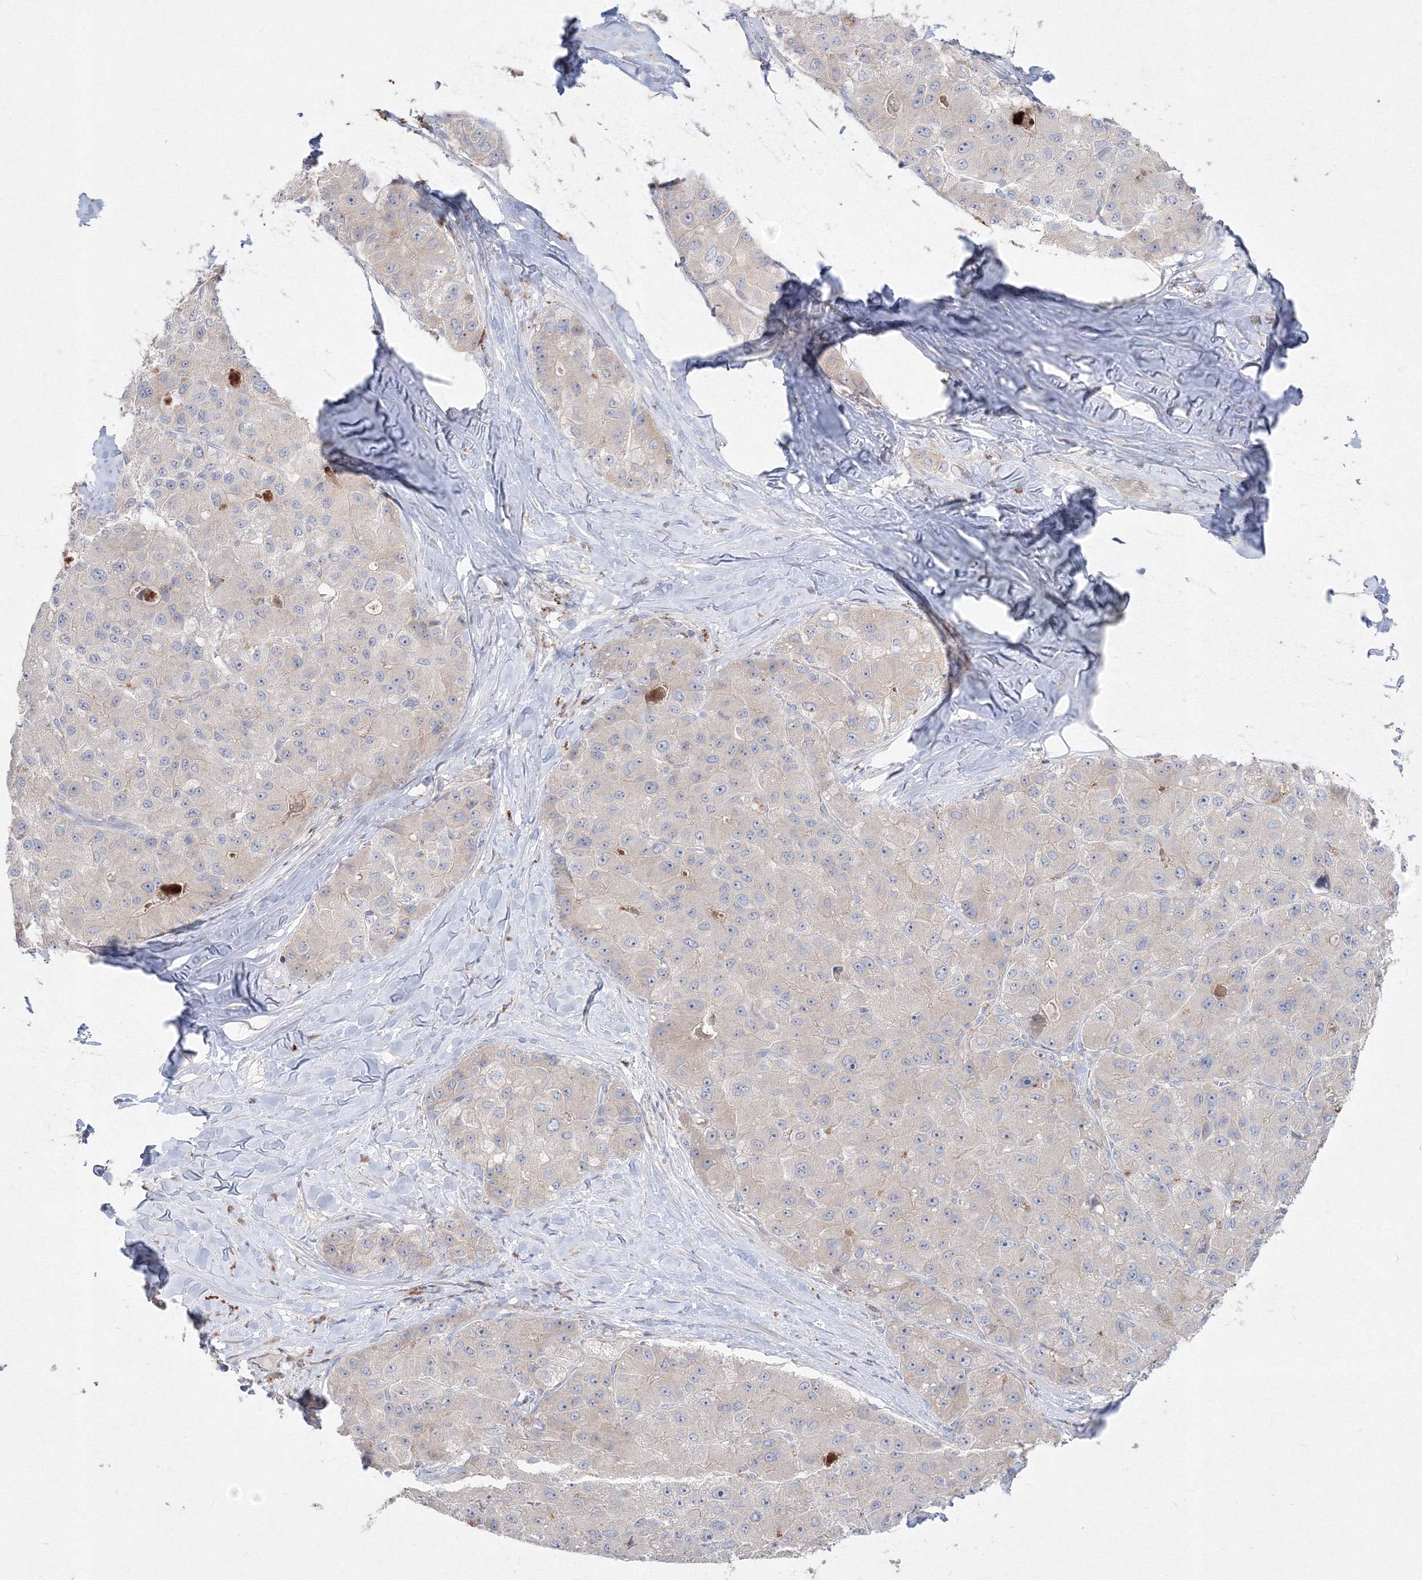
{"staining": {"intensity": "negative", "quantity": "none", "location": "none"}, "tissue": "liver cancer", "cell_type": "Tumor cells", "image_type": "cancer", "snomed": [{"axis": "morphology", "description": "Carcinoma, Hepatocellular, NOS"}, {"axis": "topography", "description": "Liver"}], "caption": "Immunohistochemistry of human liver cancer displays no positivity in tumor cells. The staining was performed using DAB to visualize the protein expression in brown, while the nuclei were stained in blue with hematoxylin (Magnification: 20x).", "gene": "FBXL8", "patient": {"sex": "male", "age": 80}}